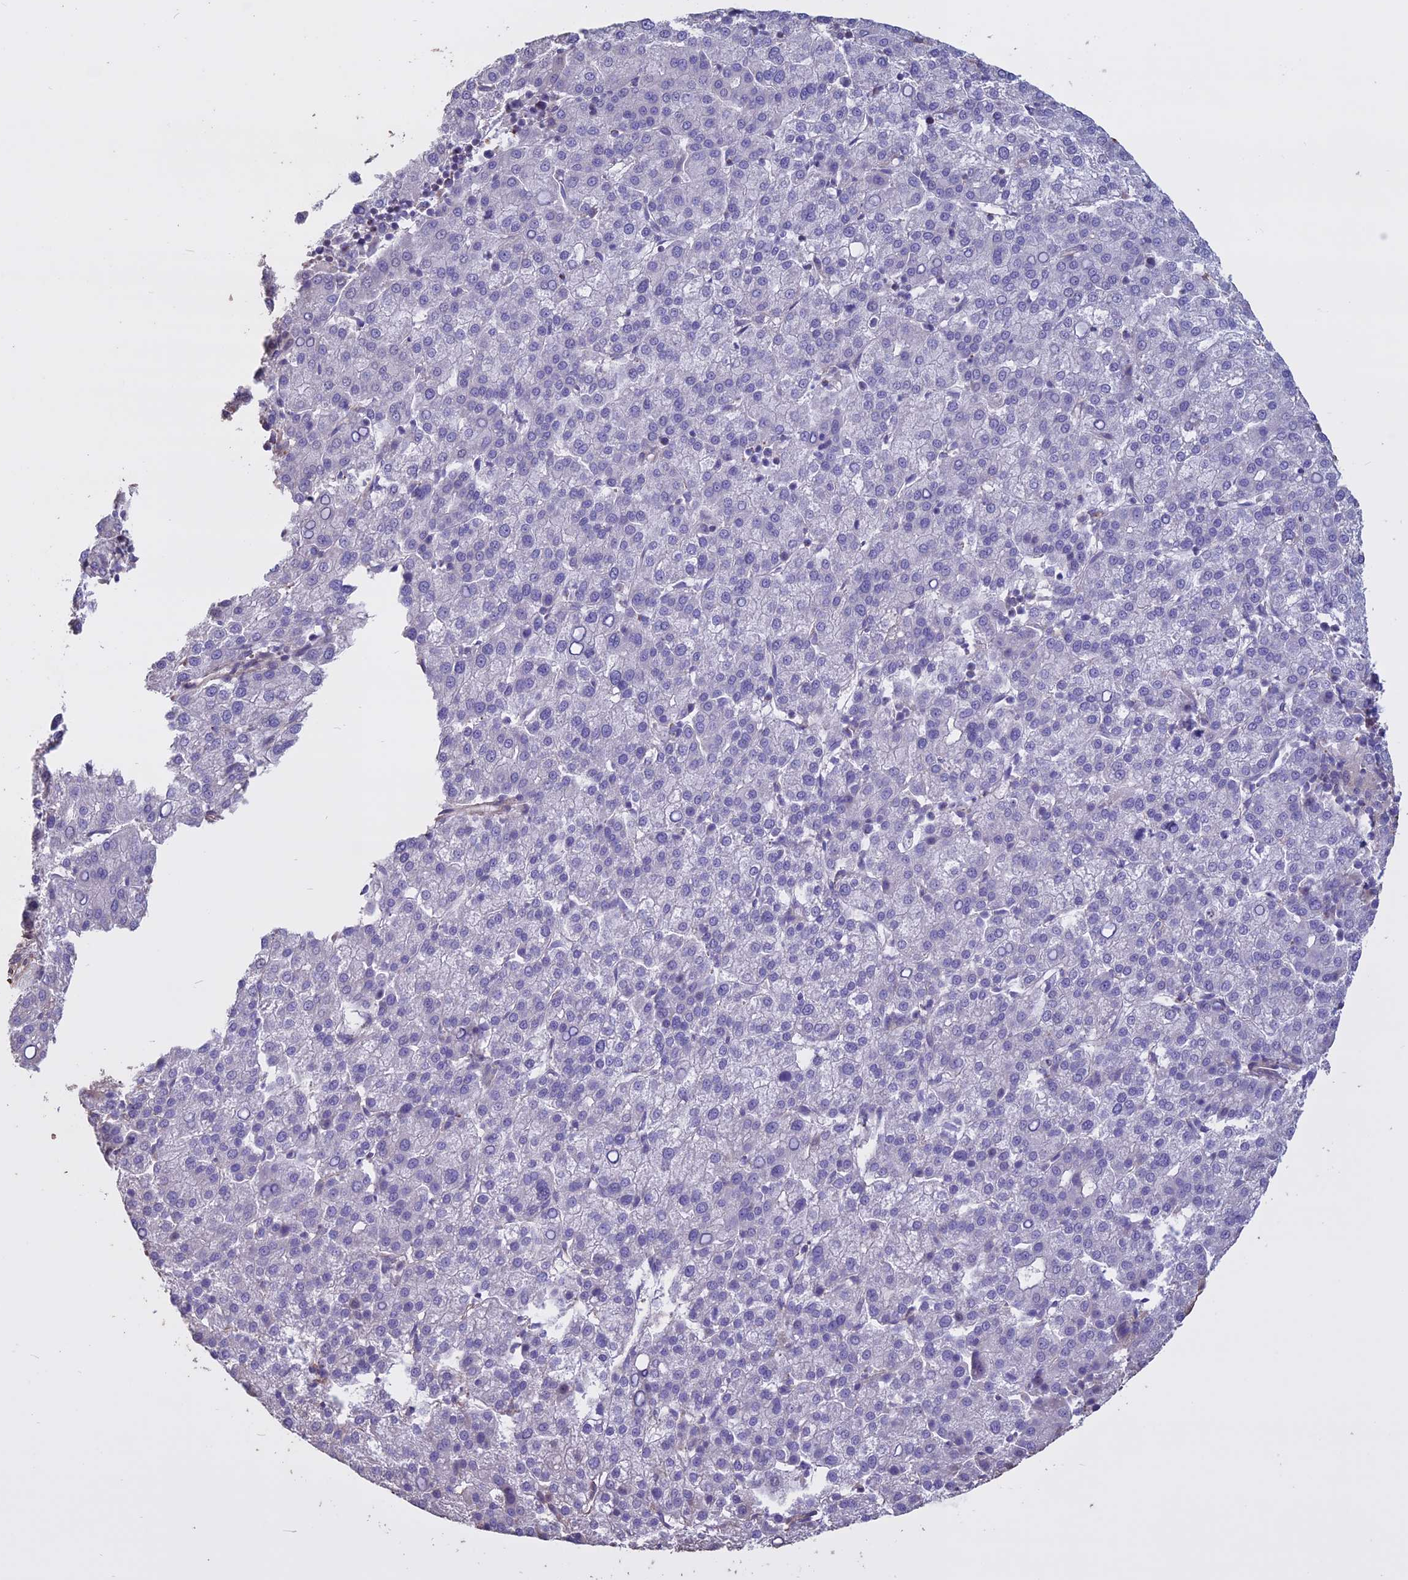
{"staining": {"intensity": "negative", "quantity": "none", "location": "none"}, "tissue": "liver cancer", "cell_type": "Tumor cells", "image_type": "cancer", "snomed": [{"axis": "morphology", "description": "Carcinoma, Hepatocellular, NOS"}, {"axis": "topography", "description": "Liver"}], "caption": "This micrograph is of liver cancer stained with IHC to label a protein in brown with the nuclei are counter-stained blue. There is no staining in tumor cells. The staining is performed using DAB brown chromogen with nuclei counter-stained in using hematoxylin.", "gene": "CCDC148", "patient": {"sex": "female", "age": 58}}